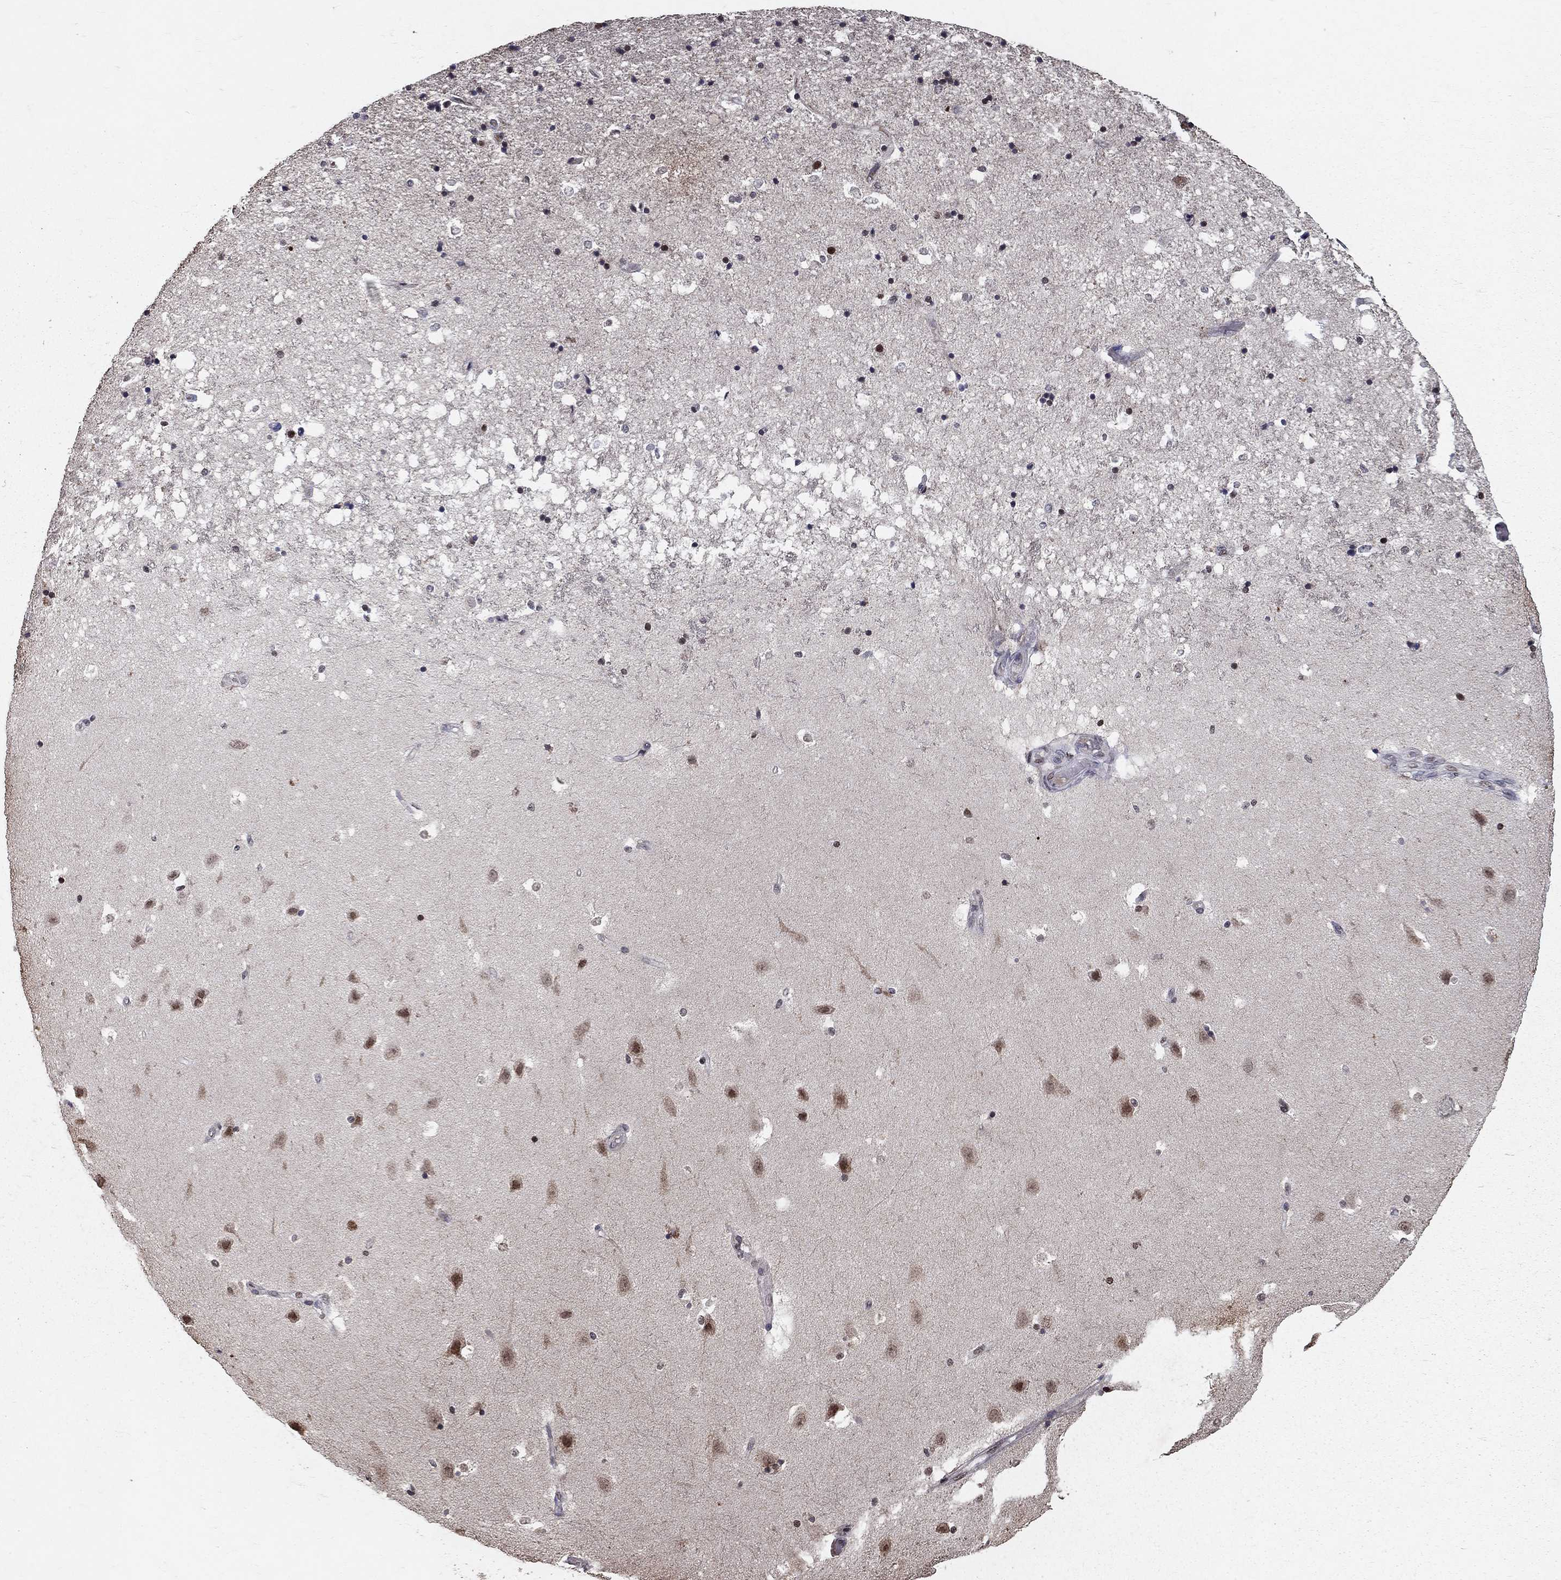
{"staining": {"intensity": "strong", "quantity": "25%-75%", "location": "nuclear"}, "tissue": "hippocampus", "cell_type": "Glial cells", "image_type": "normal", "snomed": [{"axis": "morphology", "description": "Normal tissue, NOS"}, {"axis": "topography", "description": "Hippocampus"}], "caption": "Immunohistochemistry micrograph of unremarkable hippocampus: human hippocampus stained using immunohistochemistry (IHC) reveals high levels of strong protein expression localized specifically in the nuclear of glial cells, appearing as a nuclear brown color.", "gene": "HDAC3", "patient": {"sex": "male", "age": 49}}